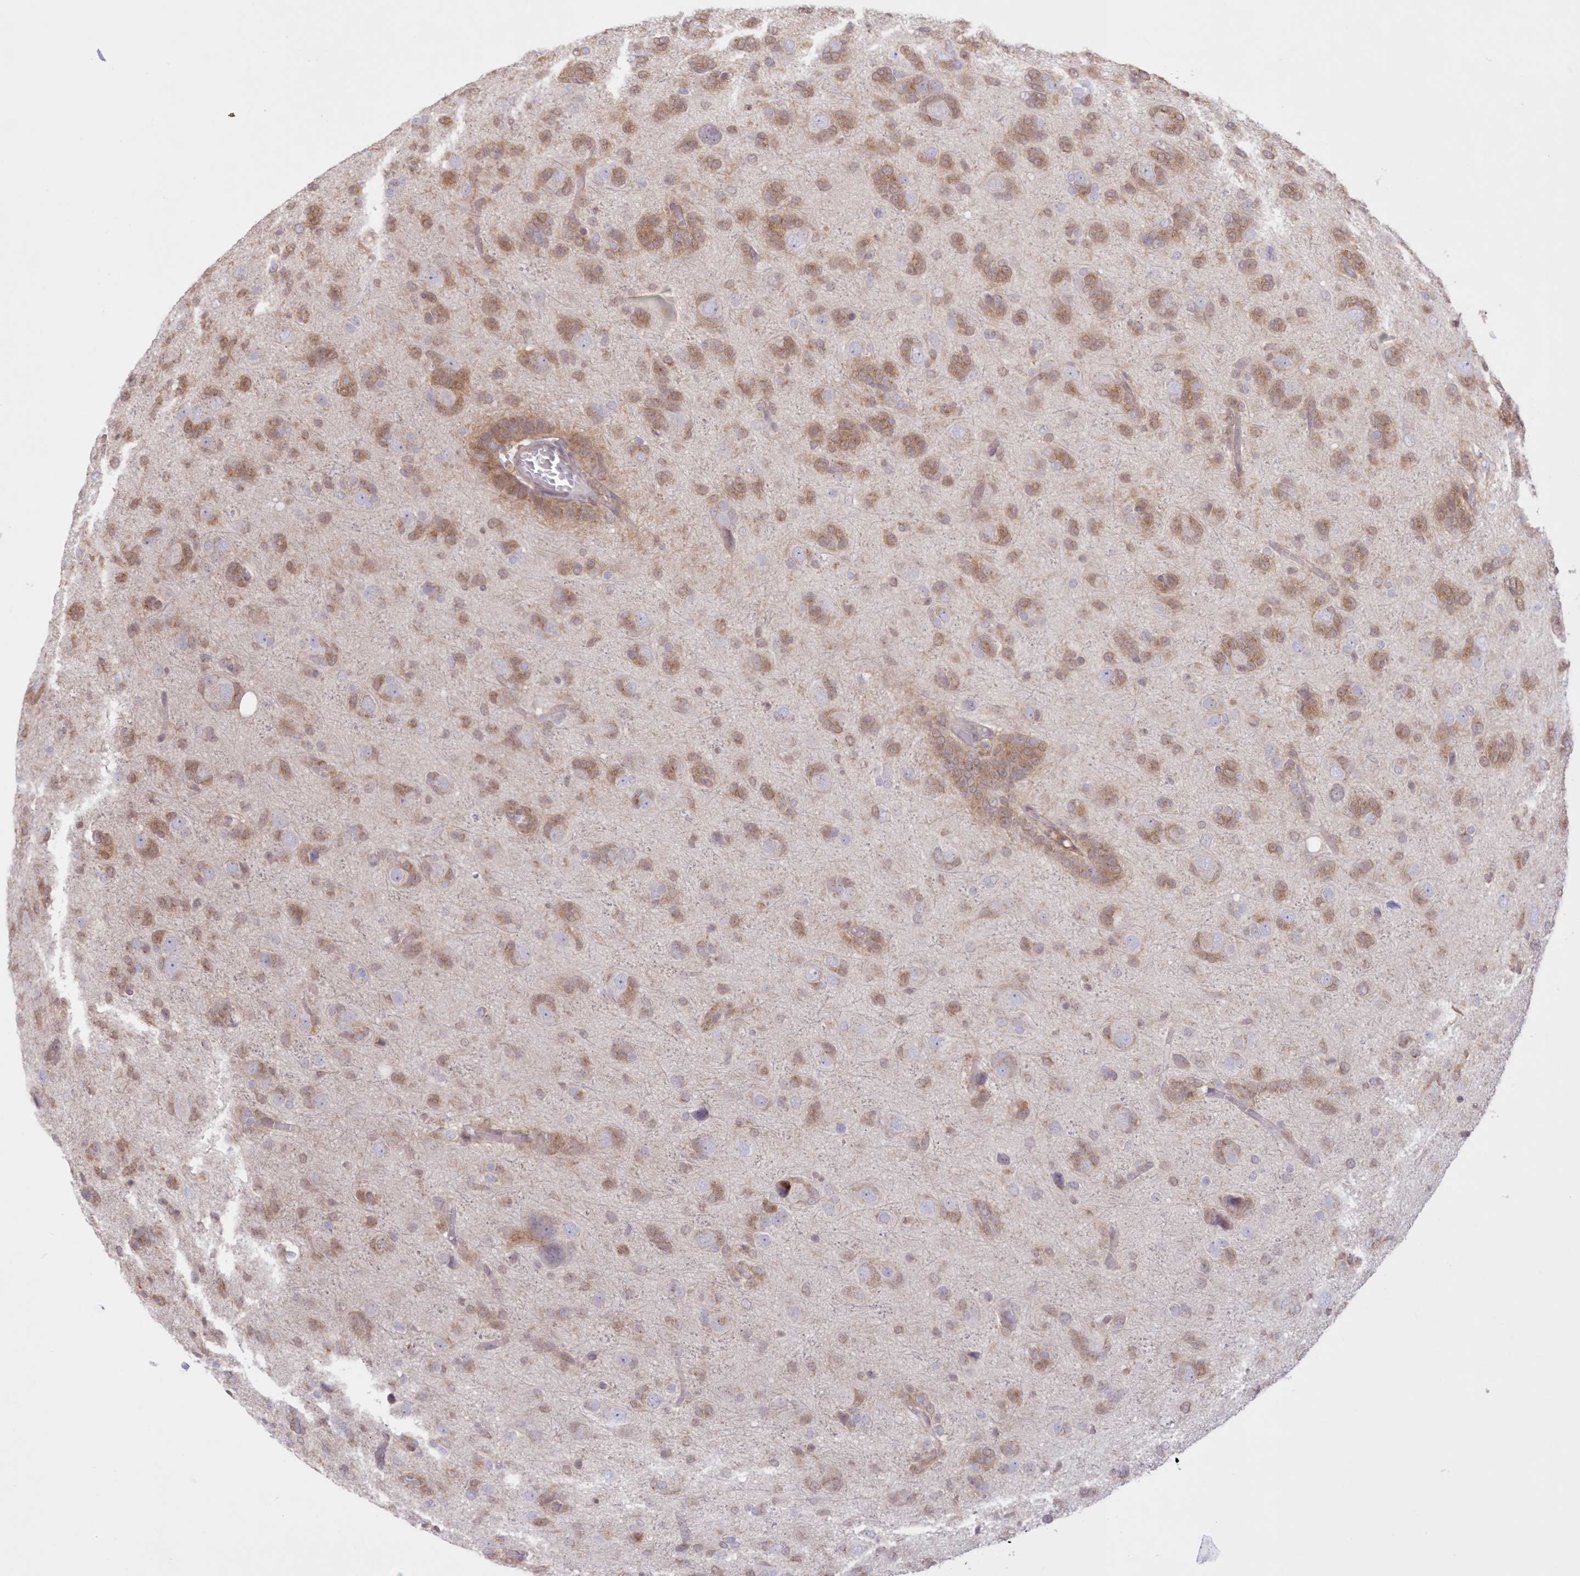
{"staining": {"intensity": "moderate", "quantity": ">75%", "location": "cytoplasmic/membranous,nuclear"}, "tissue": "glioma", "cell_type": "Tumor cells", "image_type": "cancer", "snomed": [{"axis": "morphology", "description": "Glioma, malignant, High grade"}, {"axis": "topography", "description": "Brain"}], "caption": "The immunohistochemical stain highlights moderate cytoplasmic/membranous and nuclear expression in tumor cells of malignant glioma (high-grade) tissue.", "gene": "RNPEP", "patient": {"sex": "female", "age": 59}}